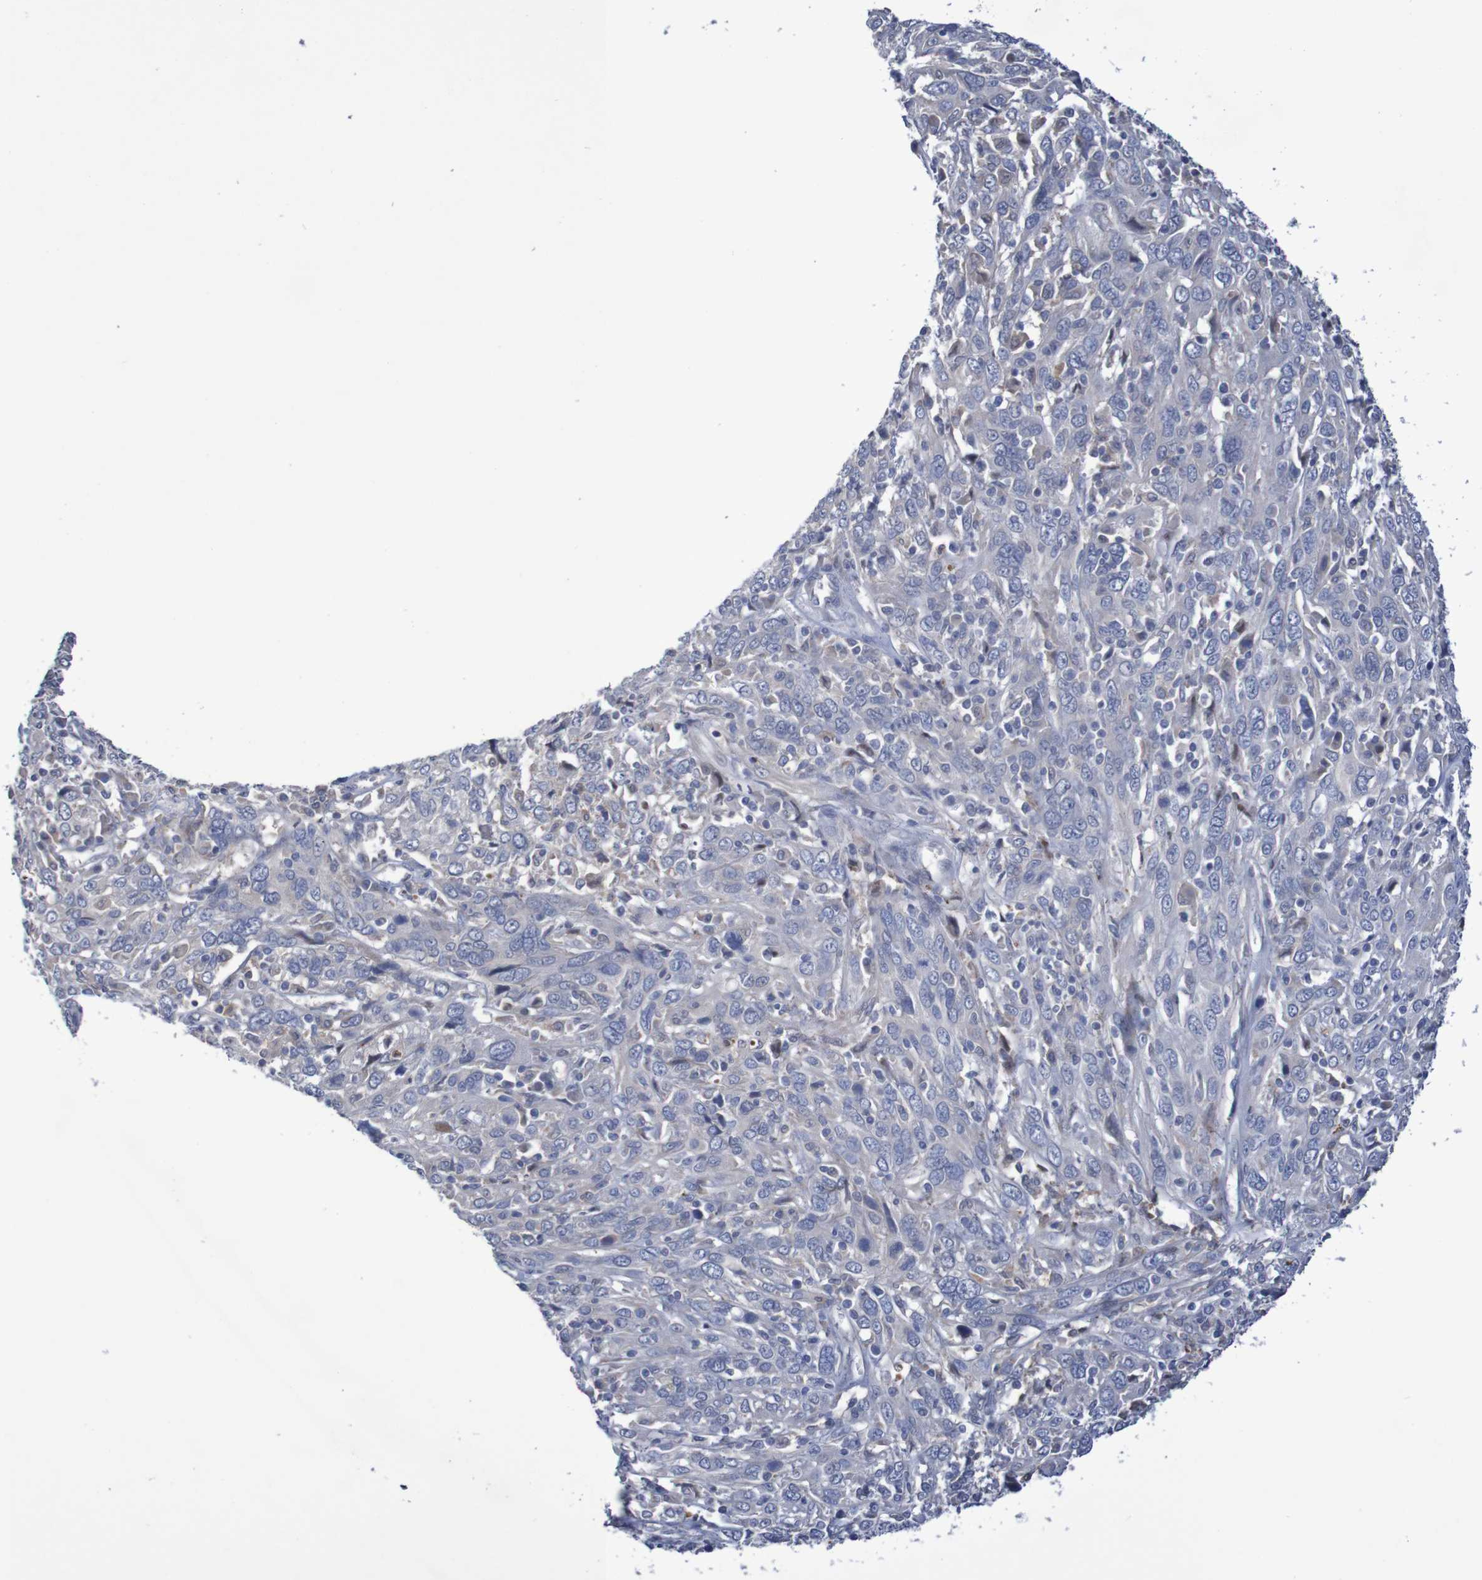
{"staining": {"intensity": "negative", "quantity": "none", "location": "none"}, "tissue": "cervical cancer", "cell_type": "Tumor cells", "image_type": "cancer", "snomed": [{"axis": "morphology", "description": "Squamous cell carcinoma, NOS"}, {"axis": "topography", "description": "Cervix"}], "caption": "Photomicrograph shows no significant protein staining in tumor cells of cervical squamous cell carcinoma. The staining was performed using DAB (3,3'-diaminobenzidine) to visualize the protein expression in brown, while the nuclei were stained in blue with hematoxylin (Magnification: 20x).", "gene": "FBP2", "patient": {"sex": "female", "age": 46}}